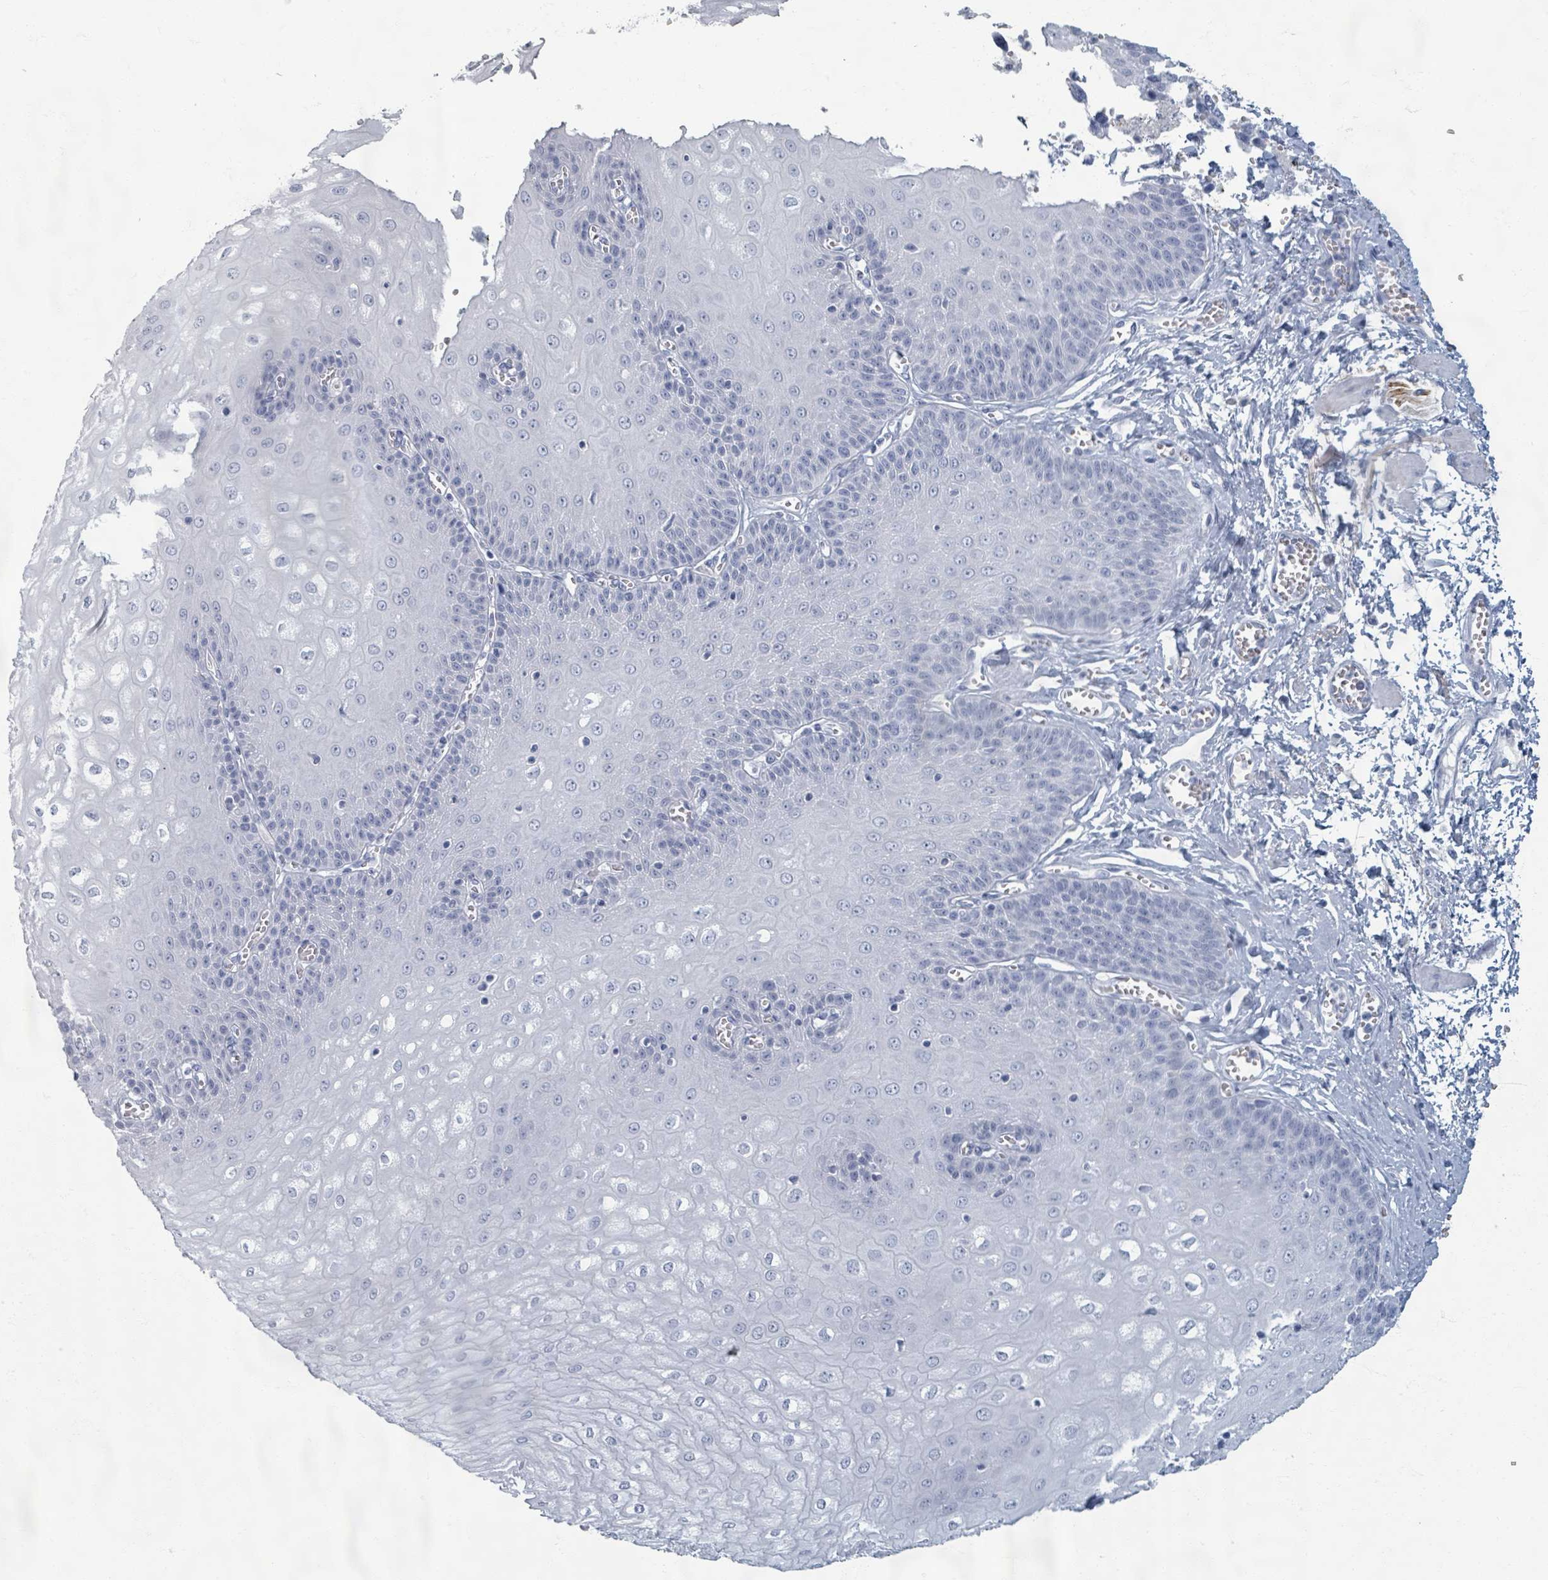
{"staining": {"intensity": "negative", "quantity": "none", "location": "none"}, "tissue": "esophagus", "cell_type": "Squamous epithelial cells", "image_type": "normal", "snomed": [{"axis": "morphology", "description": "Normal tissue, NOS"}, {"axis": "topography", "description": "Esophagus"}], "caption": "Immunohistochemistry (IHC) histopathology image of unremarkable human esophagus stained for a protein (brown), which exhibits no expression in squamous epithelial cells.", "gene": "TAS2R1", "patient": {"sex": "male", "age": 60}}